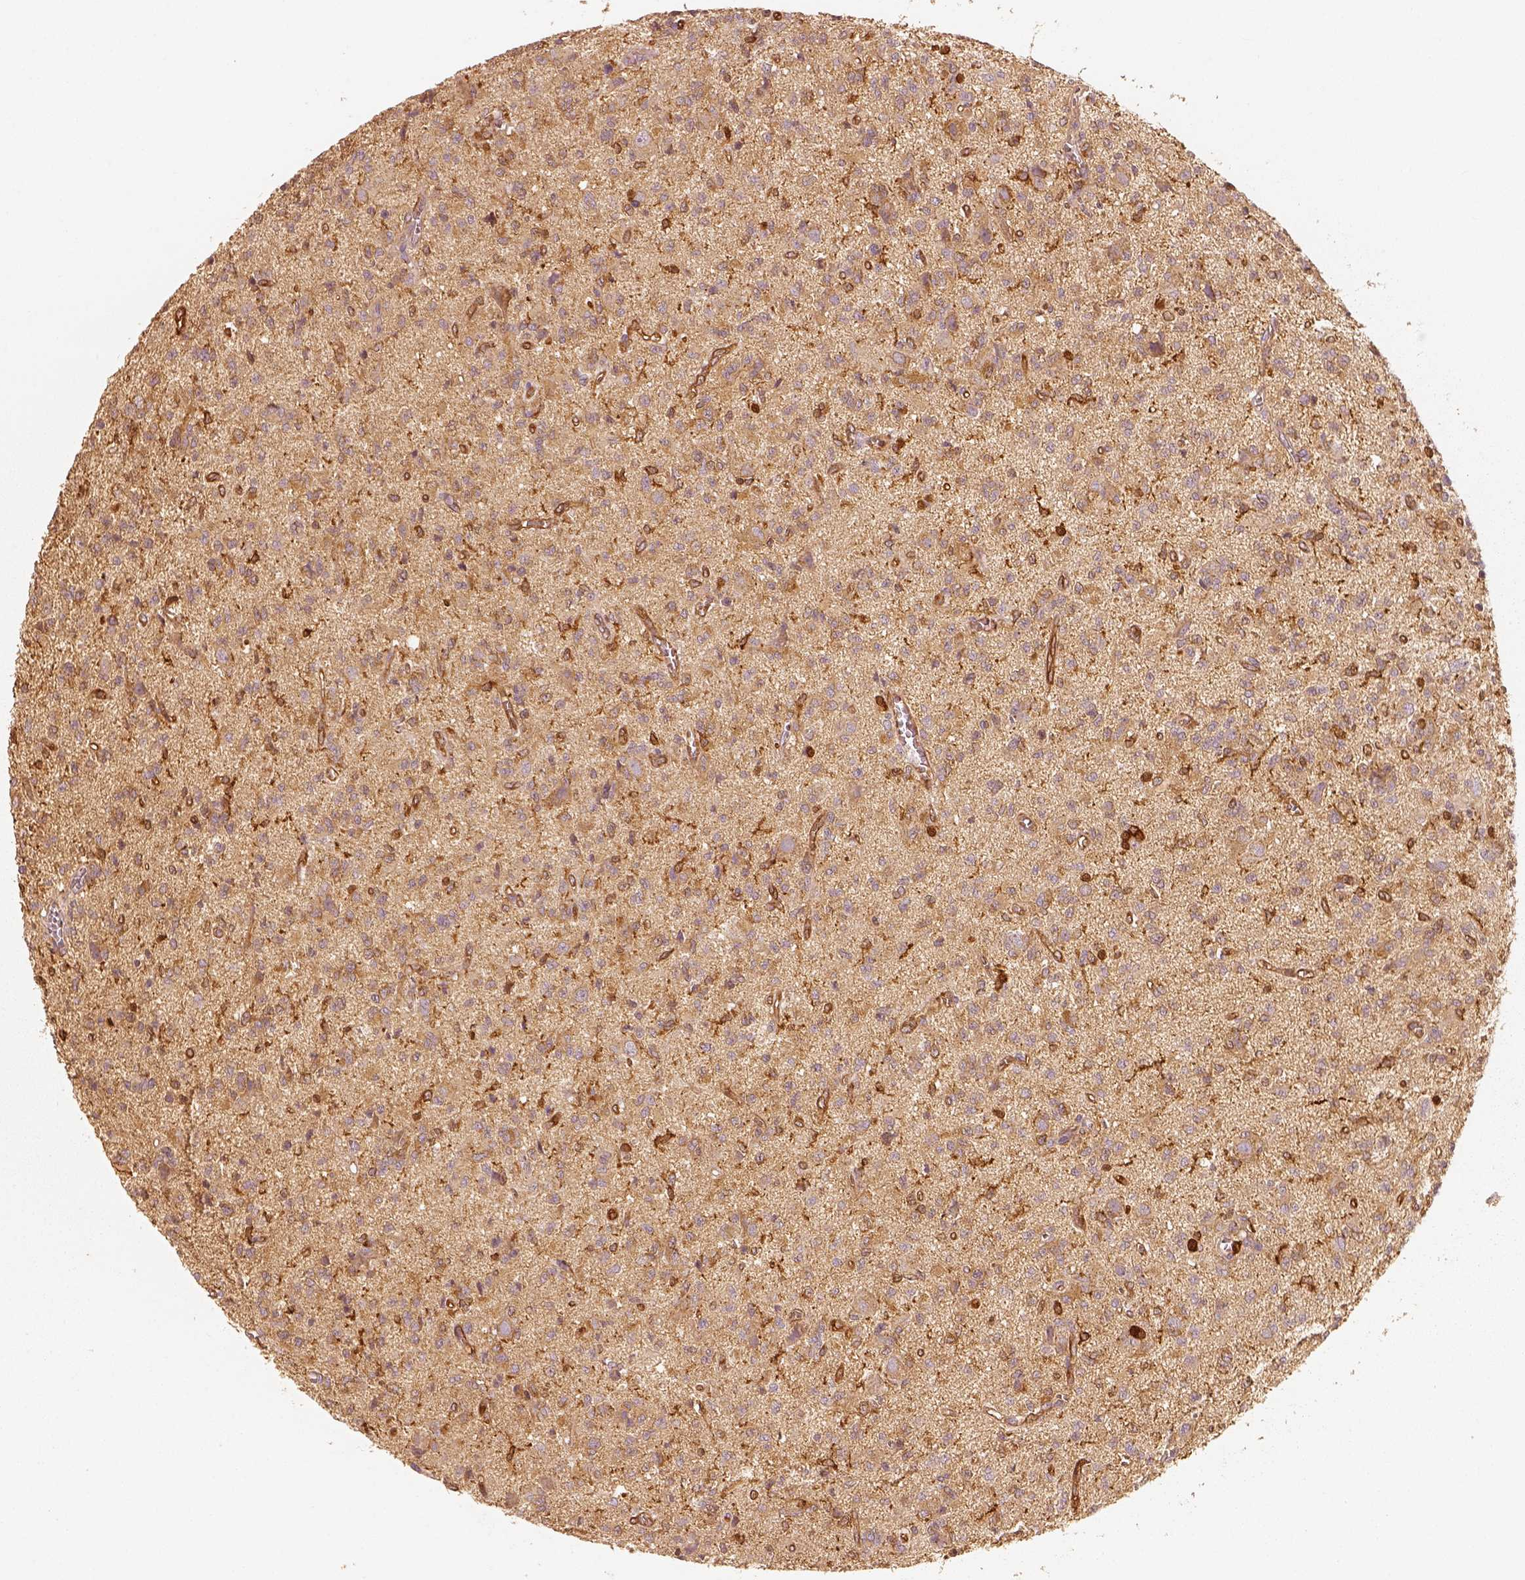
{"staining": {"intensity": "moderate", "quantity": ">75%", "location": "cytoplasmic/membranous"}, "tissue": "glioma", "cell_type": "Tumor cells", "image_type": "cancer", "snomed": [{"axis": "morphology", "description": "Glioma, malignant, Low grade"}, {"axis": "topography", "description": "Brain"}], "caption": "High-magnification brightfield microscopy of glioma stained with DAB (brown) and counterstained with hematoxylin (blue). tumor cells exhibit moderate cytoplasmic/membranous positivity is seen in approximately>75% of cells.", "gene": "FSCN1", "patient": {"sex": "male", "age": 64}}